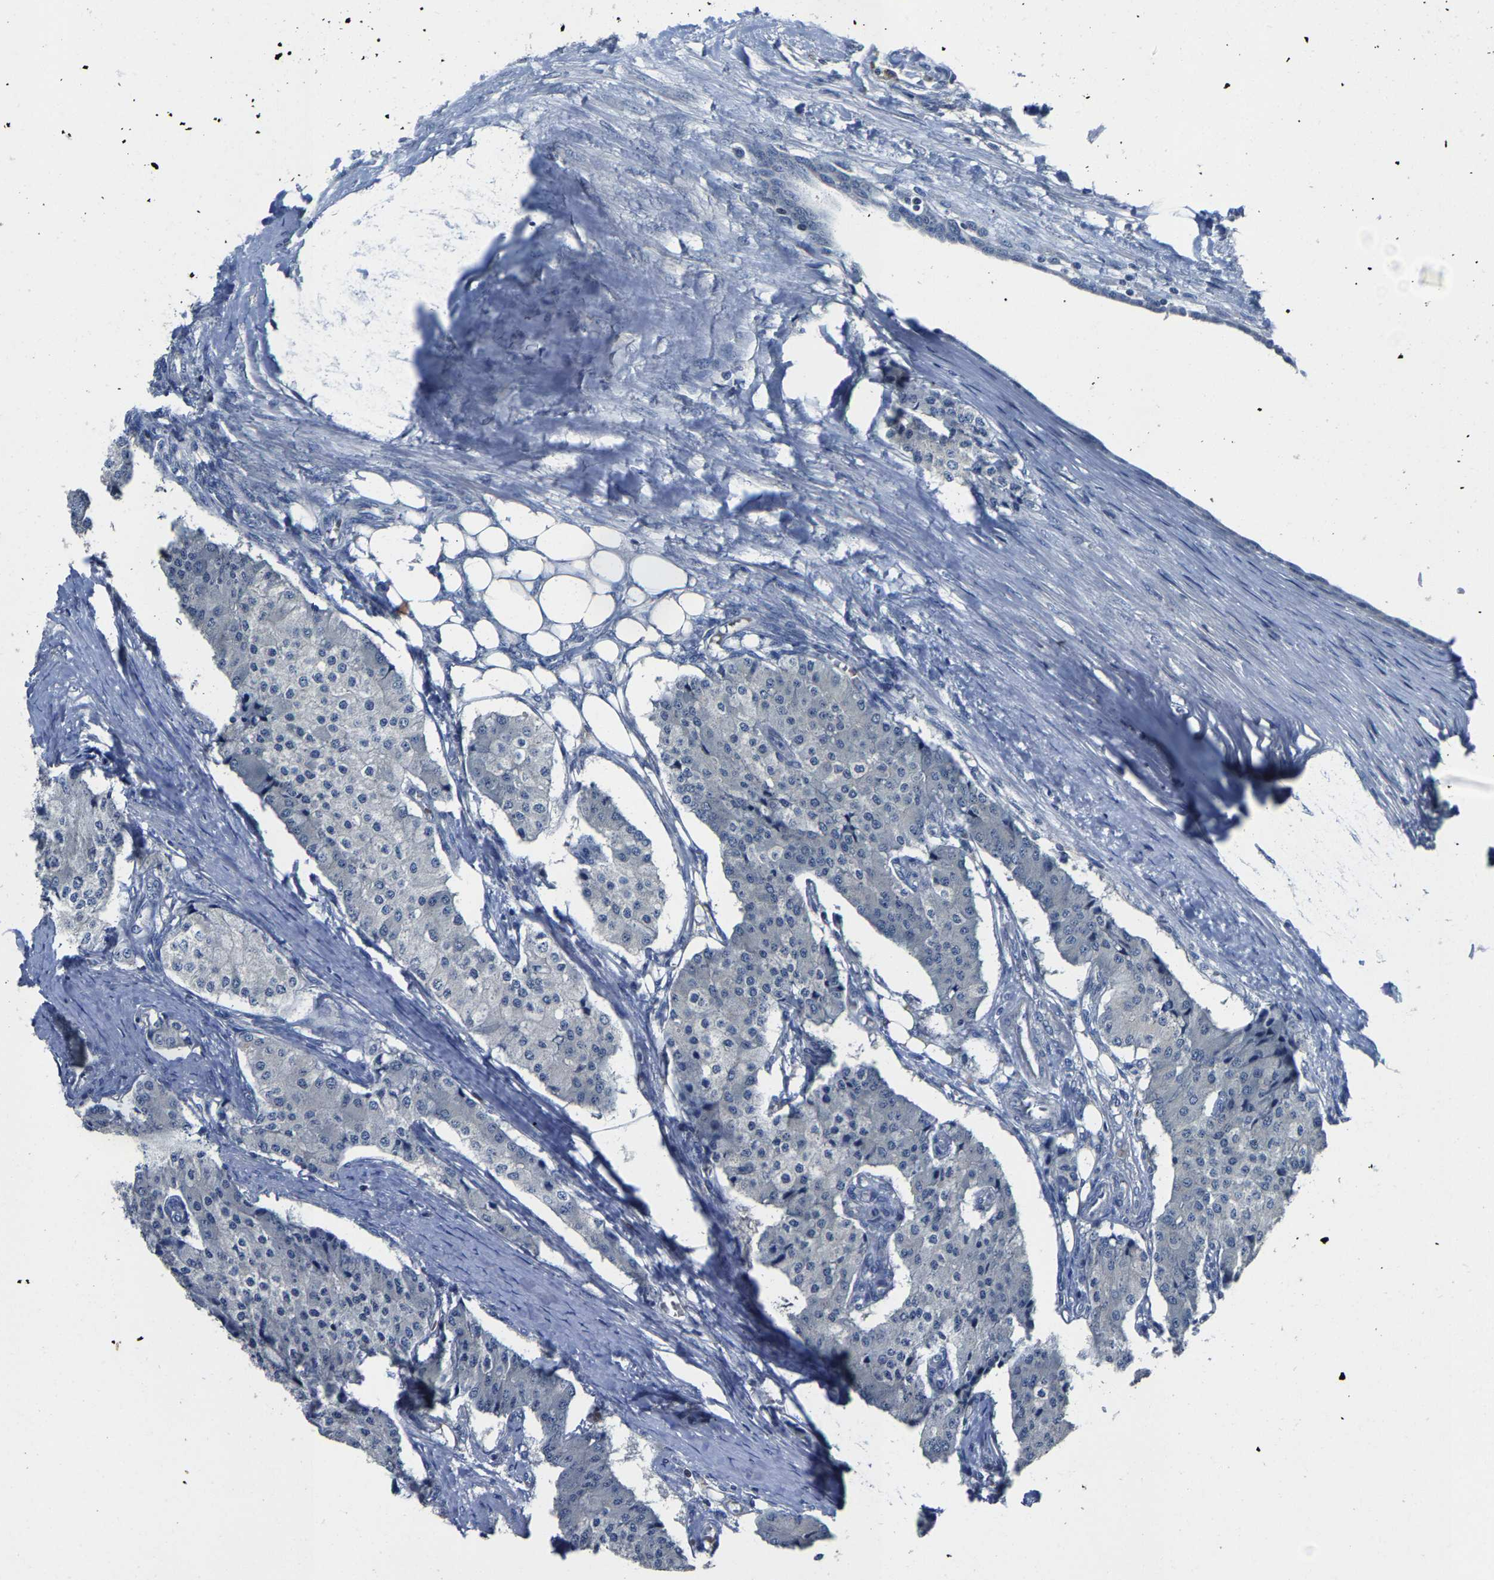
{"staining": {"intensity": "negative", "quantity": "none", "location": "none"}, "tissue": "carcinoid", "cell_type": "Tumor cells", "image_type": "cancer", "snomed": [{"axis": "morphology", "description": "Carcinoid, malignant, NOS"}, {"axis": "topography", "description": "Colon"}], "caption": "A micrograph of human carcinoid is negative for staining in tumor cells. The staining was performed using DAB to visualize the protein expression in brown, while the nuclei were stained in blue with hematoxylin (Magnification: 20x).", "gene": "AGBL3", "patient": {"sex": "female", "age": 52}}